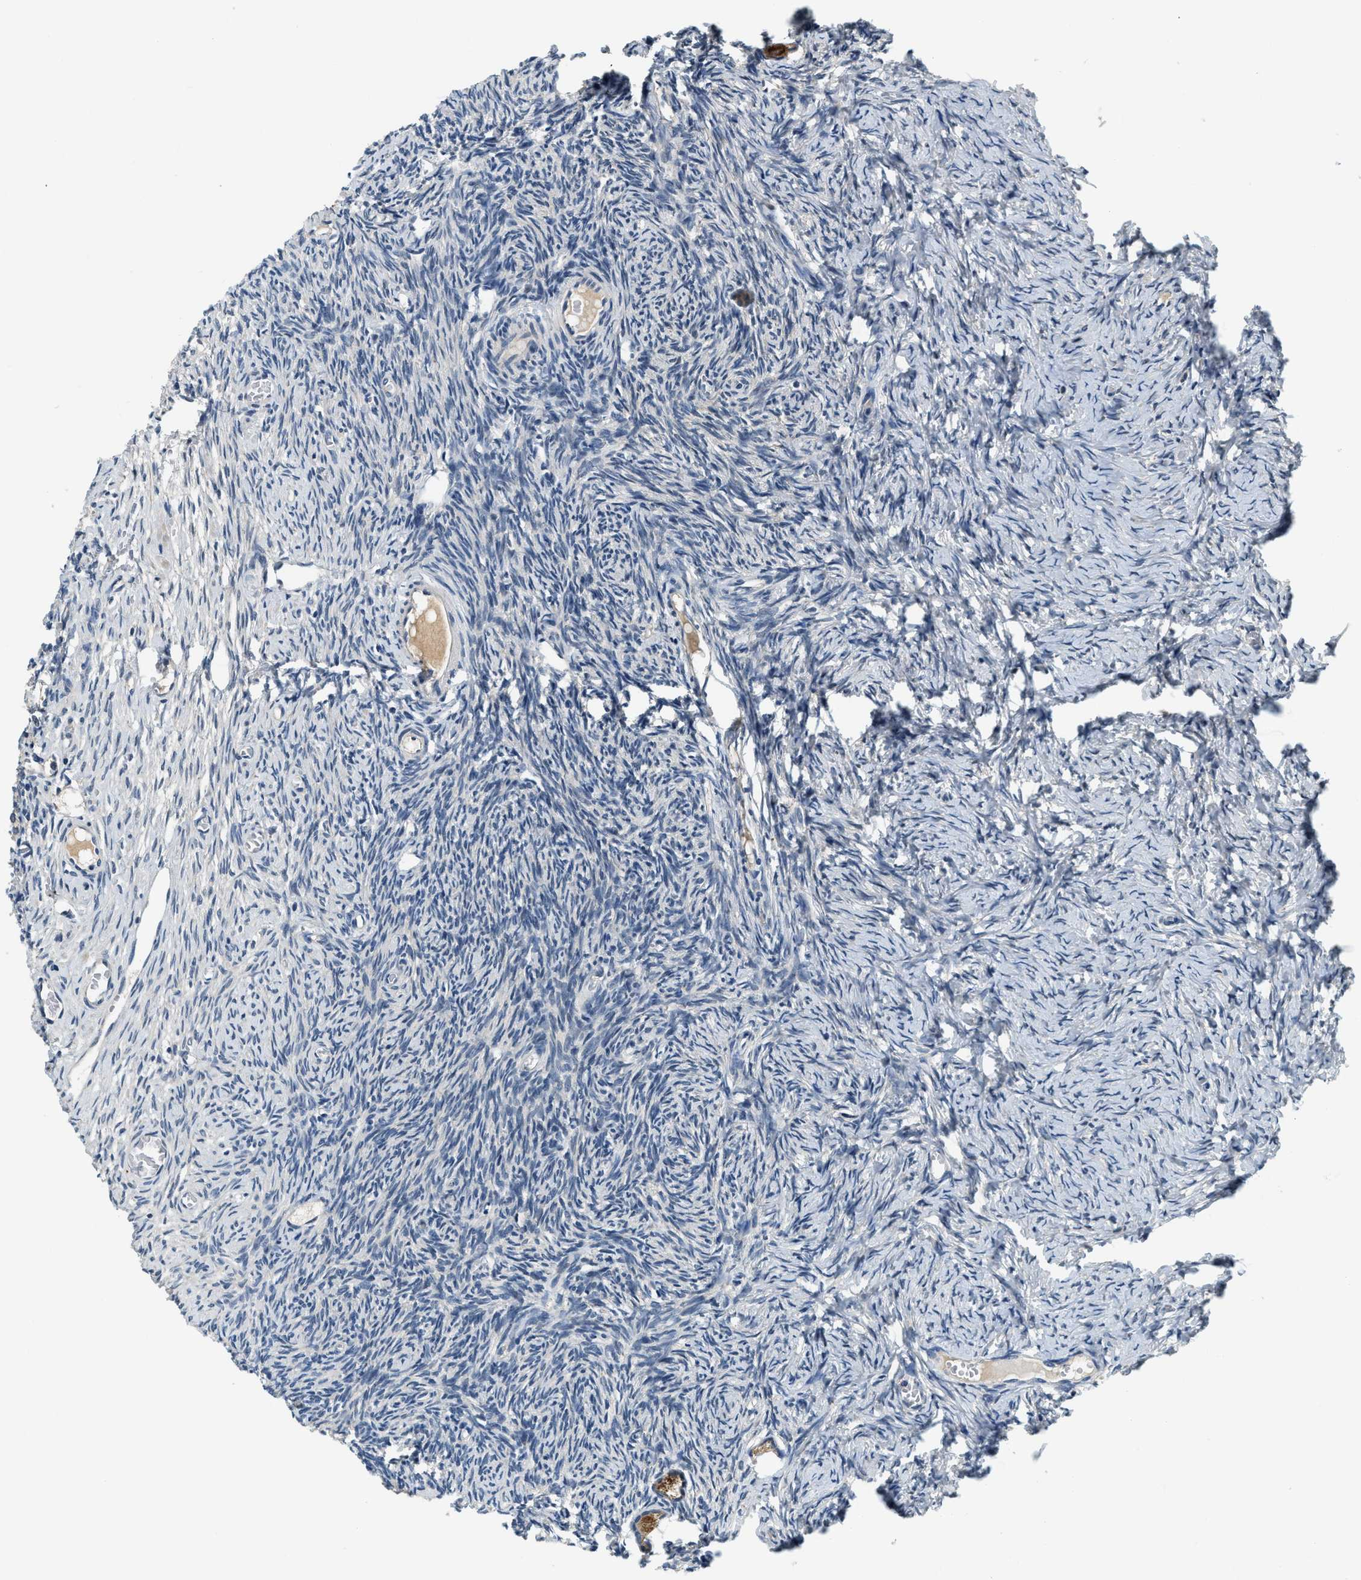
{"staining": {"intensity": "moderate", "quantity": ">75%", "location": "cytoplasmic/membranous"}, "tissue": "ovary", "cell_type": "Follicle cells", "image_type": "normal", "snomed": [{"axis": "morphology", "description": "Normal tissue, NOS"}, {"axis": "topography", "description": "Ovary"}], "caption": "Follicle cells show medium levels of moderate cytoplasmic/membranous positivity in about >75% of cells in unremarkable ovary. The staining is performed using DAB brown chromogen to label protein expression. The nuclei are counter-stained blue using hematoxylin.", "gene": "YAE1", "patient": {"sex": "female", "age": 27}}